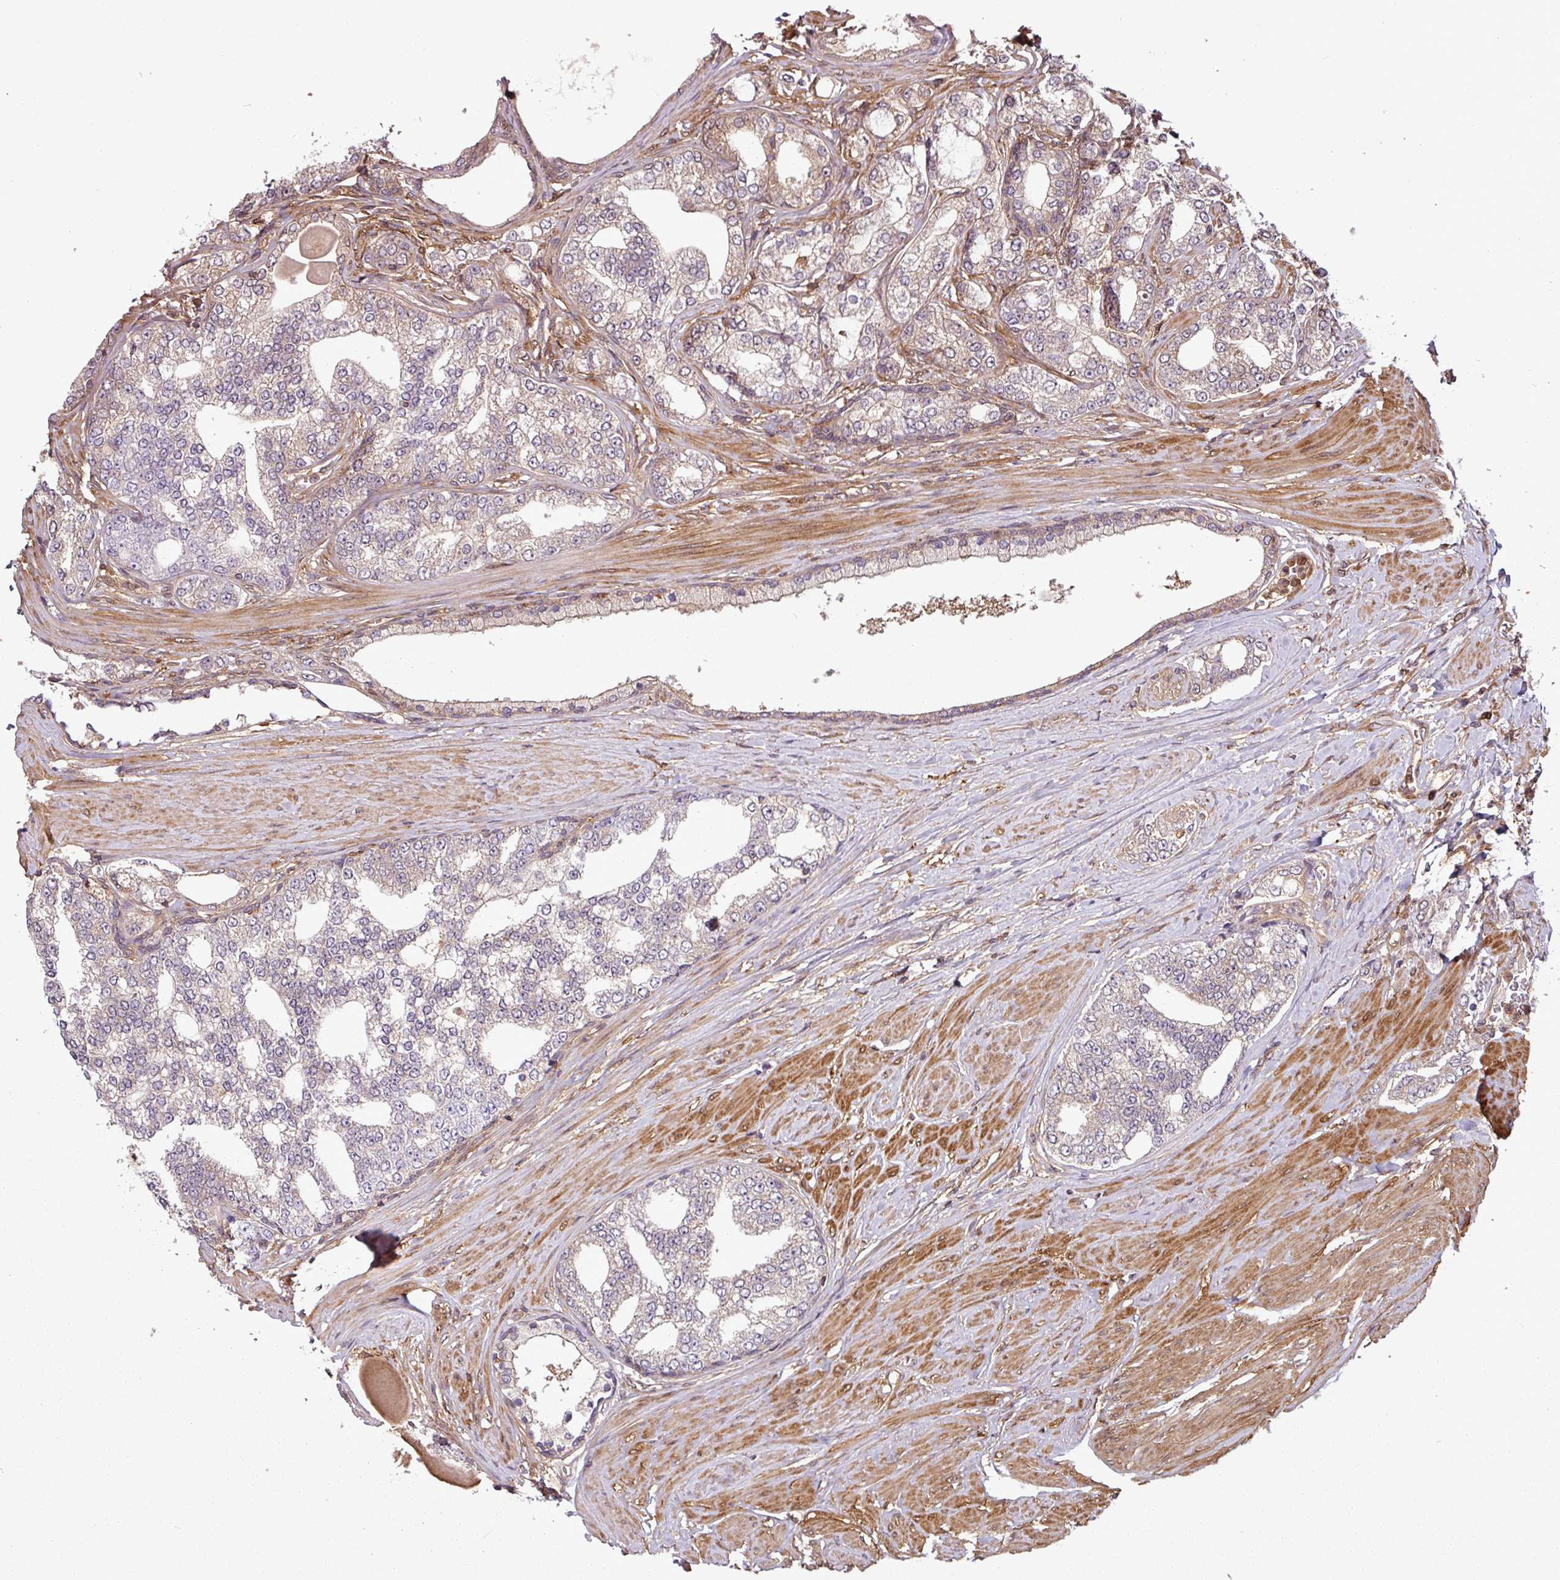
{"staining": {"intensity": "moderate", "quantity": "<25%", "location": "cytoplasmic/membranous"}, "tissue": "prostate cancer", "cell_type": "Tumor cells", "image_type": "cancer", "snomed": [{"axis": "morphology", "description": "Adenocarcinoma, High grade"}, {"axis": "topography", "description": "Prostate"}], "caption": "Protein staining shows moderate cytoplasmic/membranous expression in about <25% of tumor cells in prostate cancer. (DAB (3,3'-diaminobenzidine) IHC with brightfield microscopy, high magnification).", "gene": "SH3BGRL", "patient": {"sex": "male", "age": 64}}